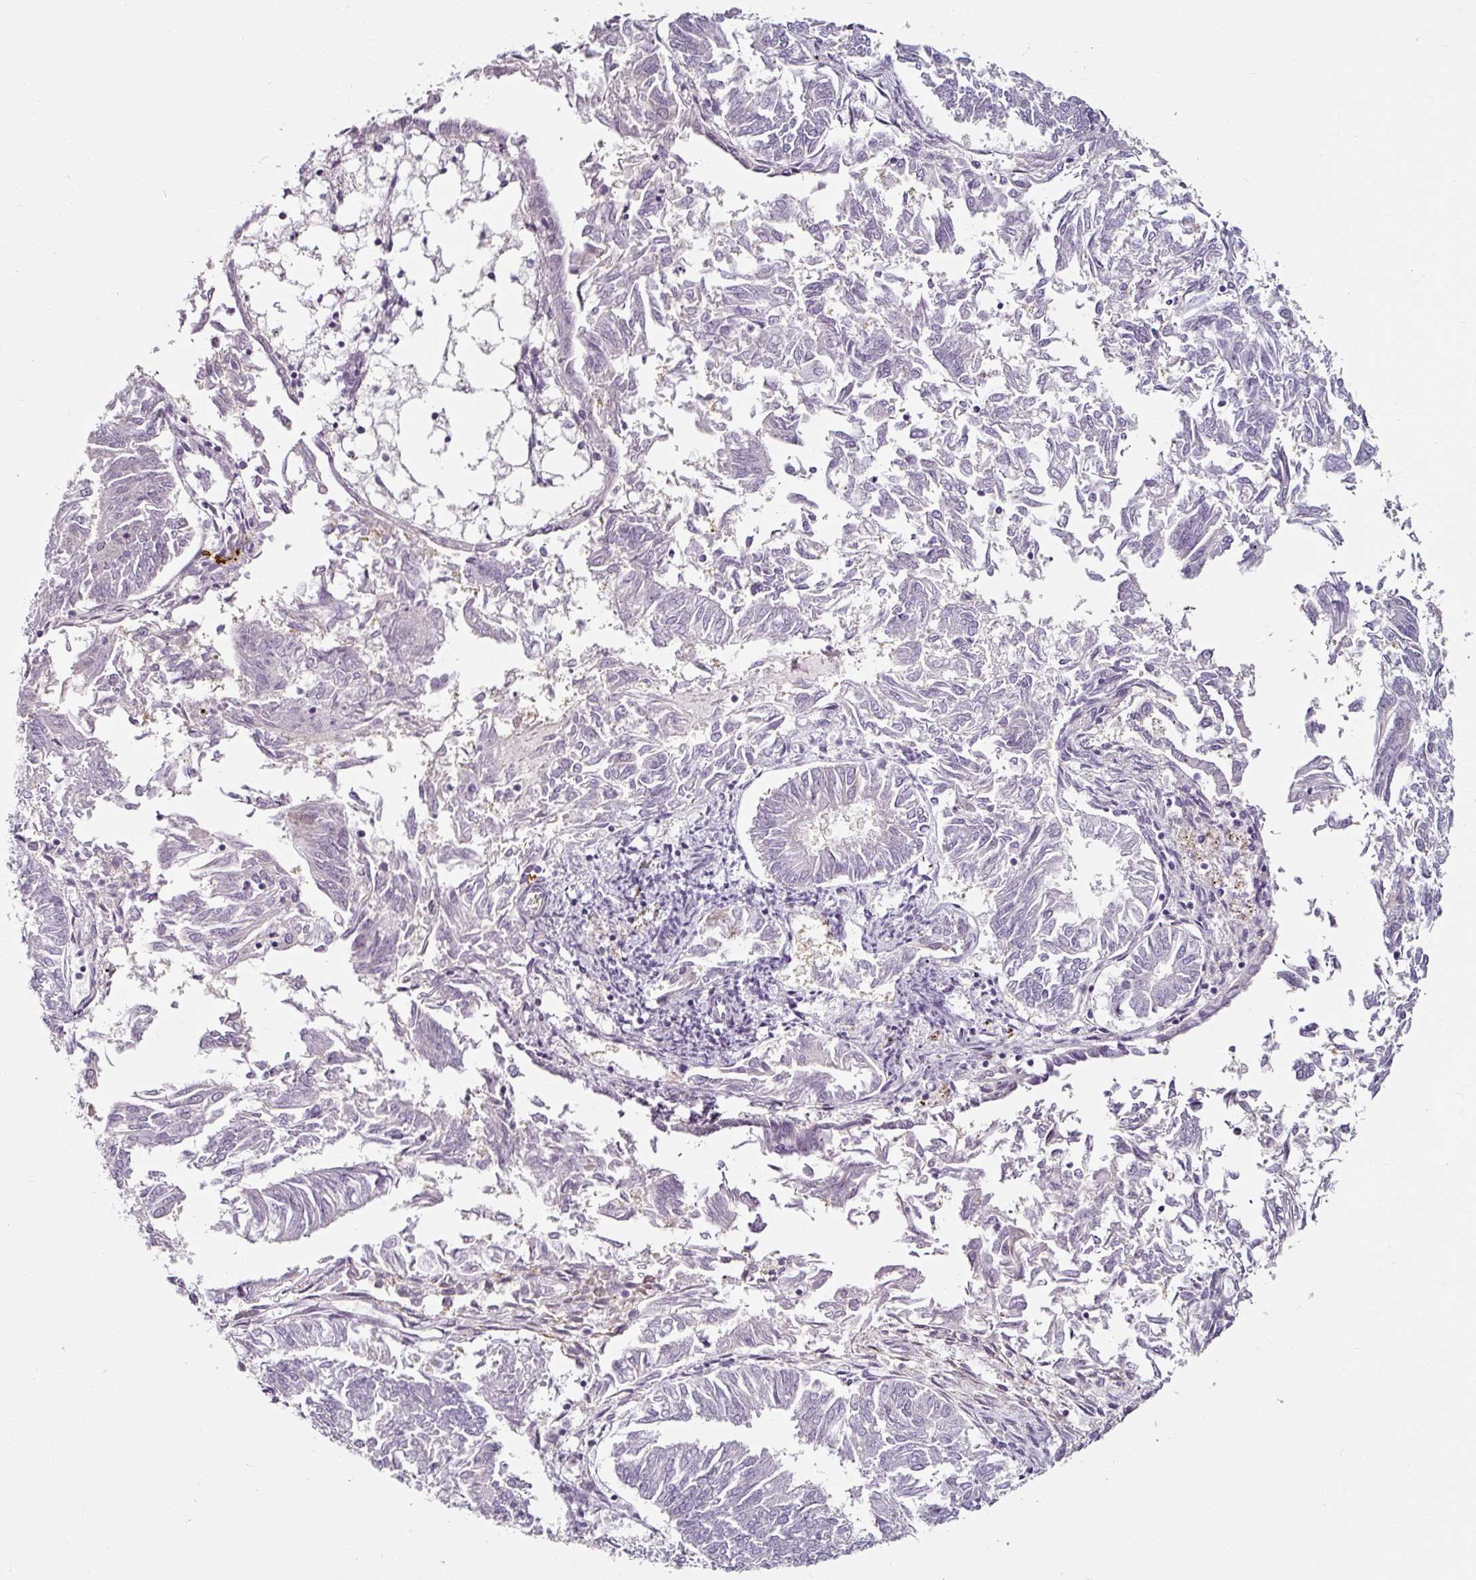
{"staining": {"intensity": "negative", "quantity": "none", "location": "none"}, "tissue": "endometrial cancer", "cell_type": "Tumor cells", "image_type": "cancer", "snomed": [{"axis": "morphology", "description": "Adenocarcinoma, NOS"}, {"axis": "topography", "description": "Endometrium"}], "caption": "Endometrial cancer (adenocarcinoma) was stained to show a protein in brown. There is no significant expression in tumor cells. (DAB immunohistochemistry (IHC) with hematoxylin counter stain).", "gene": "CAP2", "patient": {"sex": "female", "age": 58}}